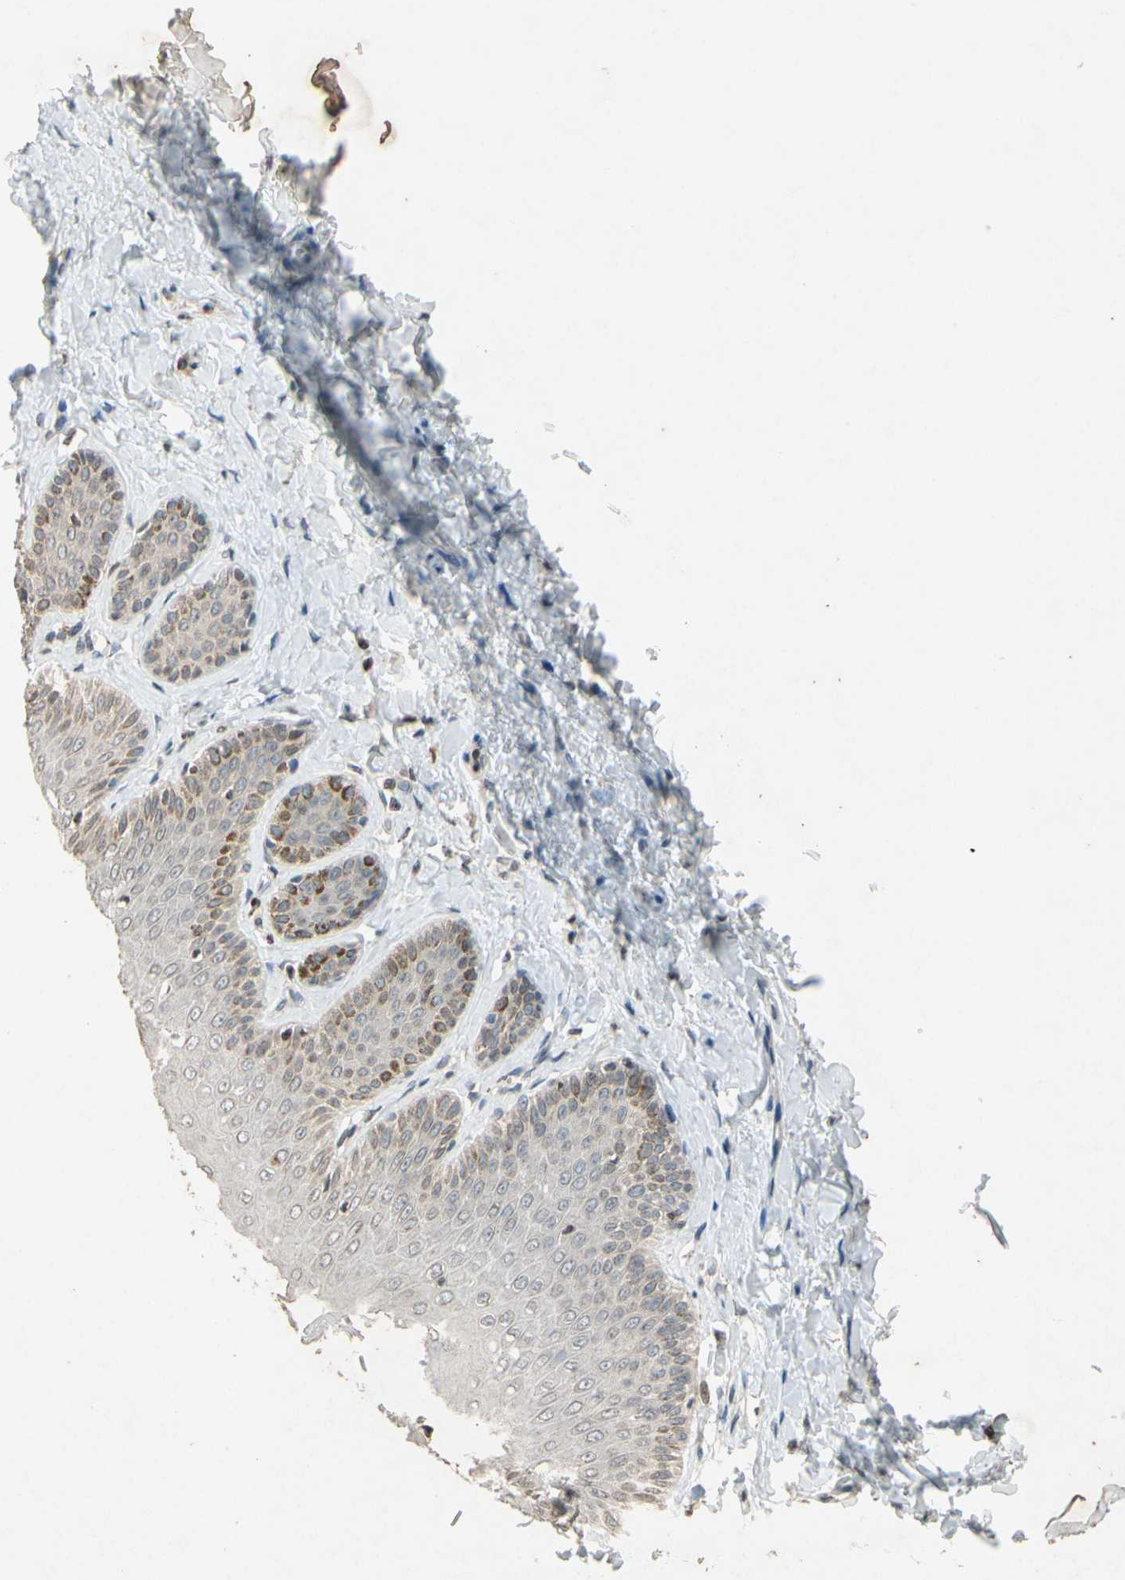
{"staining": {"intensity": "weak", "quantity": "25%-75%", "location": "cytoplasmic/membranous"}, "tissue": "skin", "cell_type": "Epidermal cells", "image_type": "normal", "snomed": [{"axis": "morphology", "description": "Normal tissue, NOS"}, {"axis": "topography", "description": "Anal"}], "caption": "IHC micrograph of normal skin: skin stained using immunohistochemistry exhibits low levels of weak protein expression localized specifically in the cytoplasmic/membranous of epidermal cells, appearing as a cytoplasmic/membranous brown color.", "gene": "CLDN11", "patient": {"sex": "male", "age": 69}}